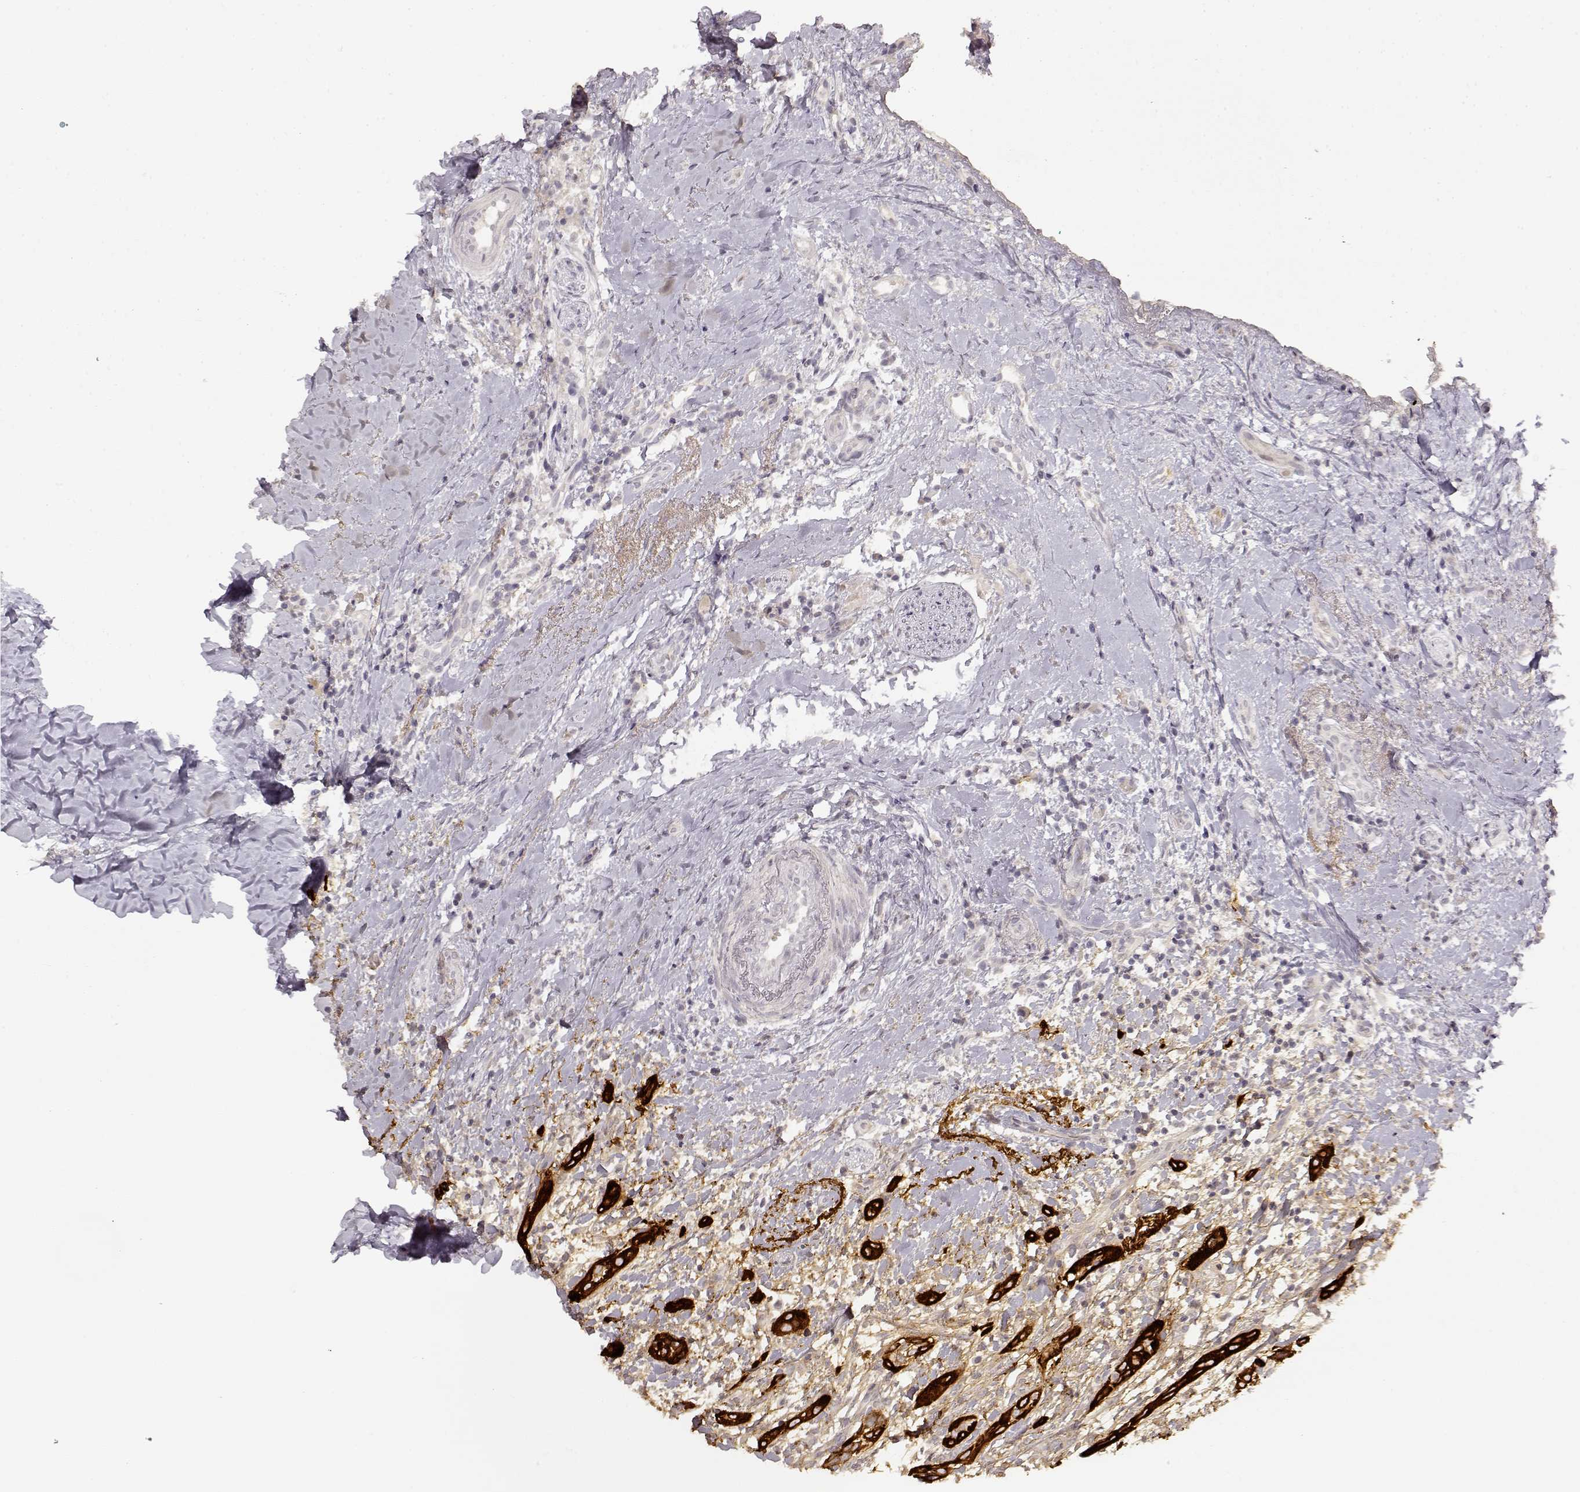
{"staining": {"intensity": "moderate", "quantity": "<25%", "location": "cytoplasmic/membranous"}, "tissue": "head and neck cancer", "cell_type": "Tumor cells", "image_type": "cancer", "snomed": [{"axis": "morphology", "description": "Normal tissue, NOS"}, {"axis": "morphology", "description": "Squamous cell carcinoma, NOS"}, {"axis": "topography", "description": "Oral tissue"}, {"axis": "topography", "description": "Salivary gland"}, {"axis": "topography", "description": "Head-Neck"}], "caption": "Squamous cell carcinoma (head and neck) tissue shows moderate cytoplasmic/membranous expression in approximately <25% of tumor cells, visualized by immunohistochemistry.", "gene": "LAMC2", "patient": {"sex": "female", "age": 62}}